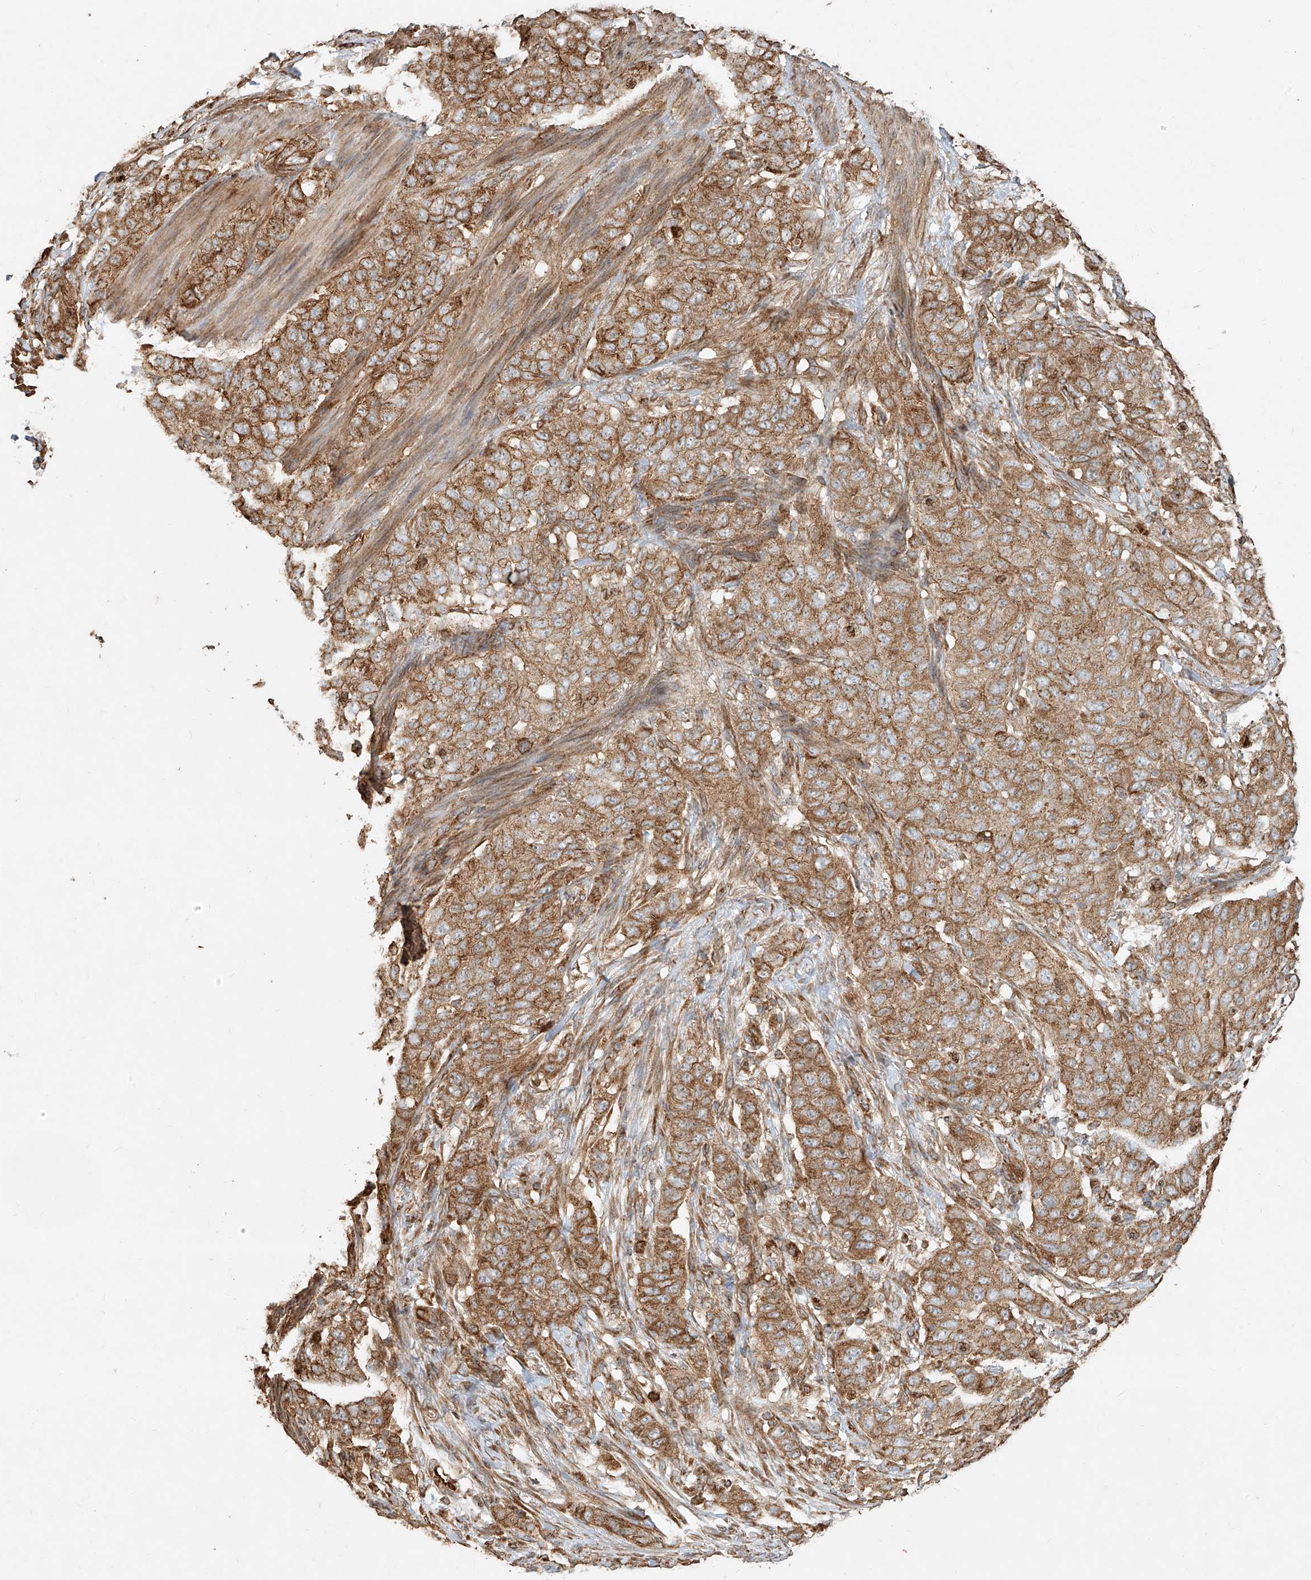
{"staining": {"intensity": "moderate", "quantity": ">75%", "location": "cytoplasmic/membranous"}, "tissue": "stomach cancer", "cell_type": "Tumor cells", "image_type": "cancer", "snomed": [{"axis": "morphology", "description": "Adenocarcinoma, NOS"}, {"axis": "topography", "description": "Stomach"}], "caption": "Moderate cytoplasmic/membranous protein positivity is present in approximately >75% of tumor cells in adenocarcinoma (stomach). The staining was performed using DAB (3,3'-diaminobenzidine) to visualize the protein expression in brown, while the nuclei were stained in blue with hematoxylin (Magnification: 20x).", "gene": "EFNB1", "patient": {"sex": "male", "age": 48}}